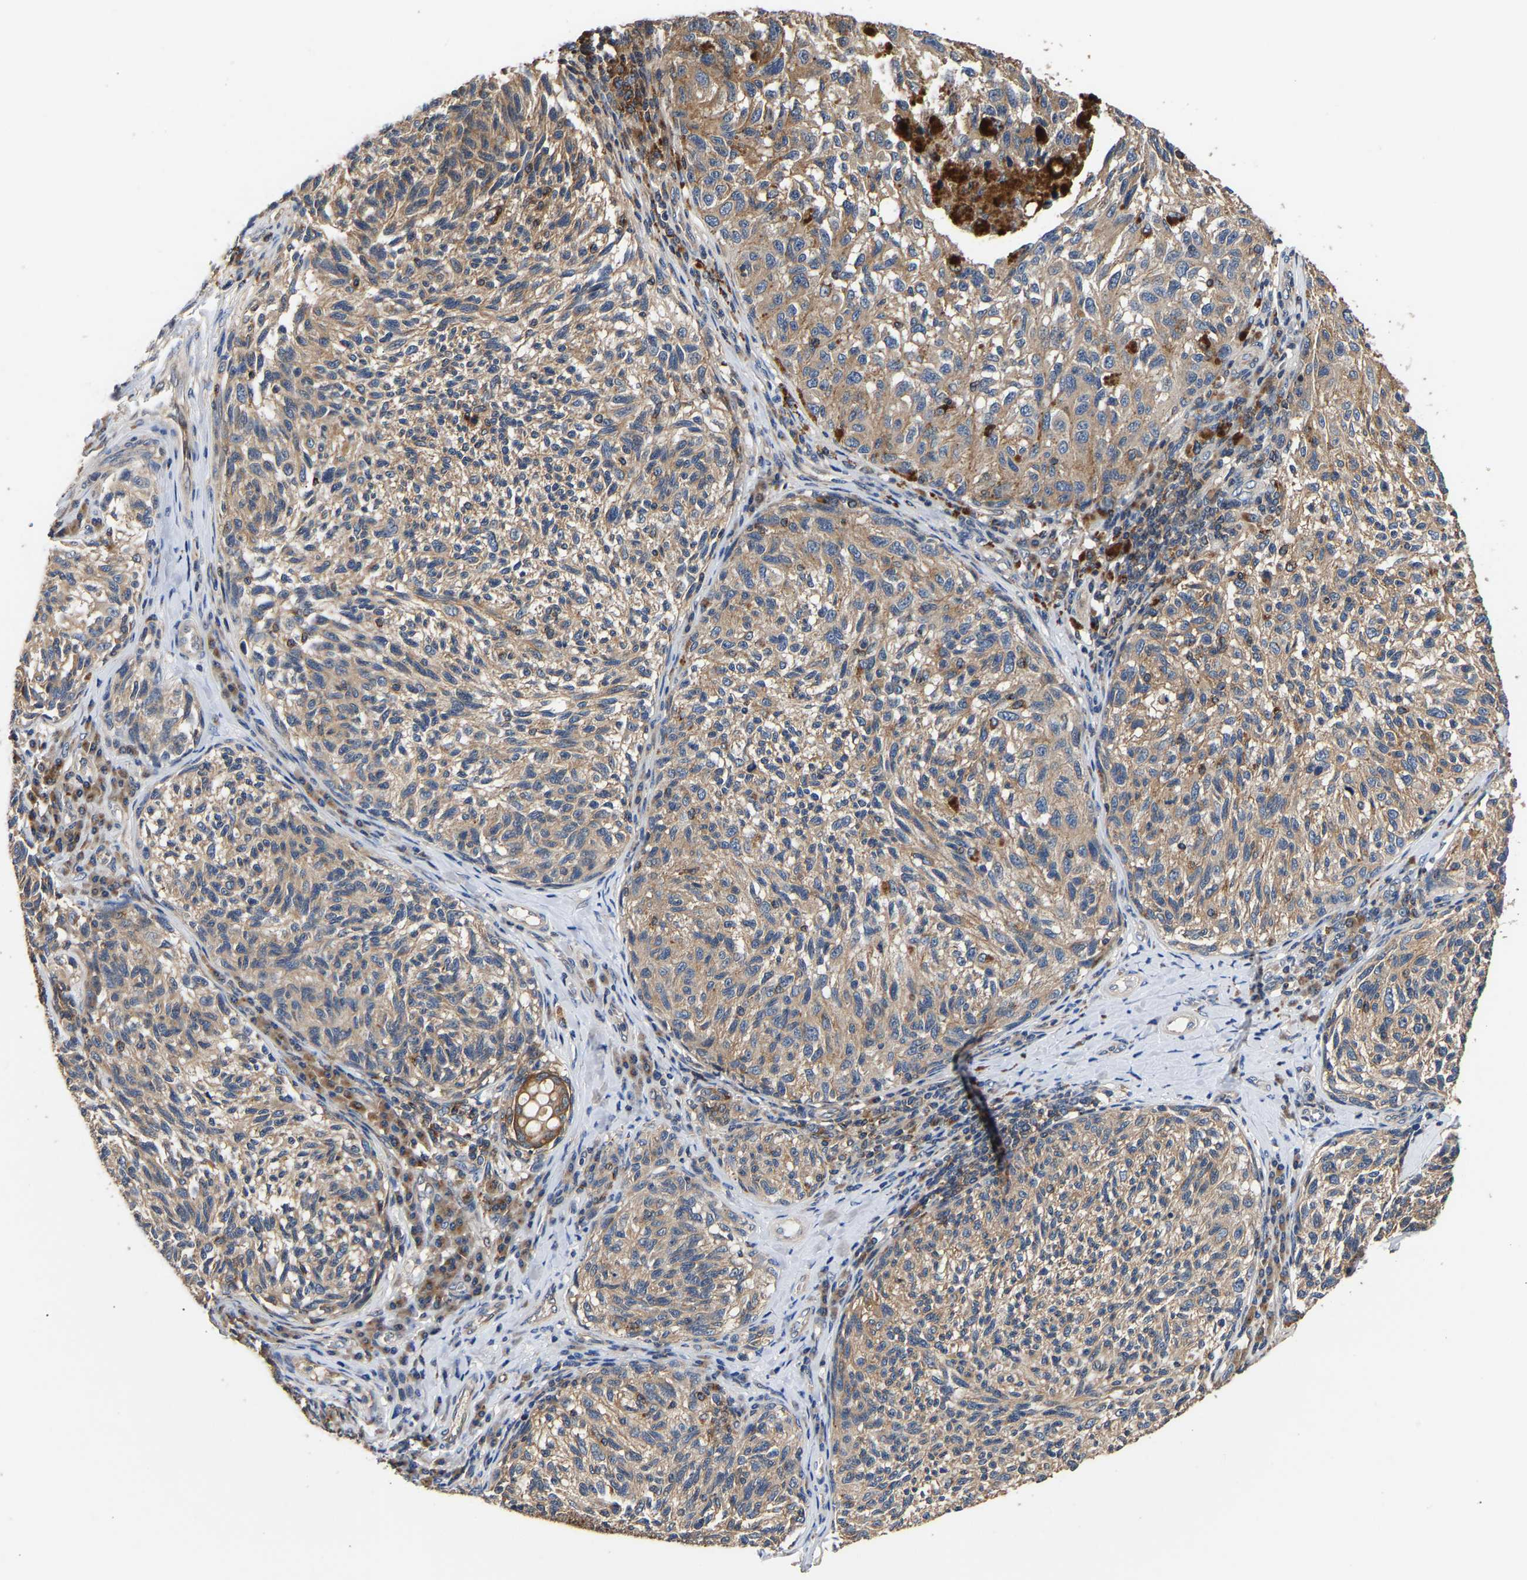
{"staining": {"intensity": "weak", "quantity": ">75%", "location": "cytoplasmic/membranous"}, "tissue": "melanoma", "cell_type": "Tumor cells", "image_type": "cancer", "snomed": [{"axis": "morphology", "description": "Malignant melanoma, NOS"}, {"axis": "topography", "description": "Skin"}], "caption": "Brown immunohistochemical staining in melanoma exhibits weak cytoplasmic/membranous expression in approximately >75% of tumor cells. Using DAB (3,3'-diaminobenzidine) (brown) and hematoxylin (blue) stains, captured at high magnification using brightfield microscopy.", "gene": "LRBA", "patient": {"sex": "female", "age": 73}}